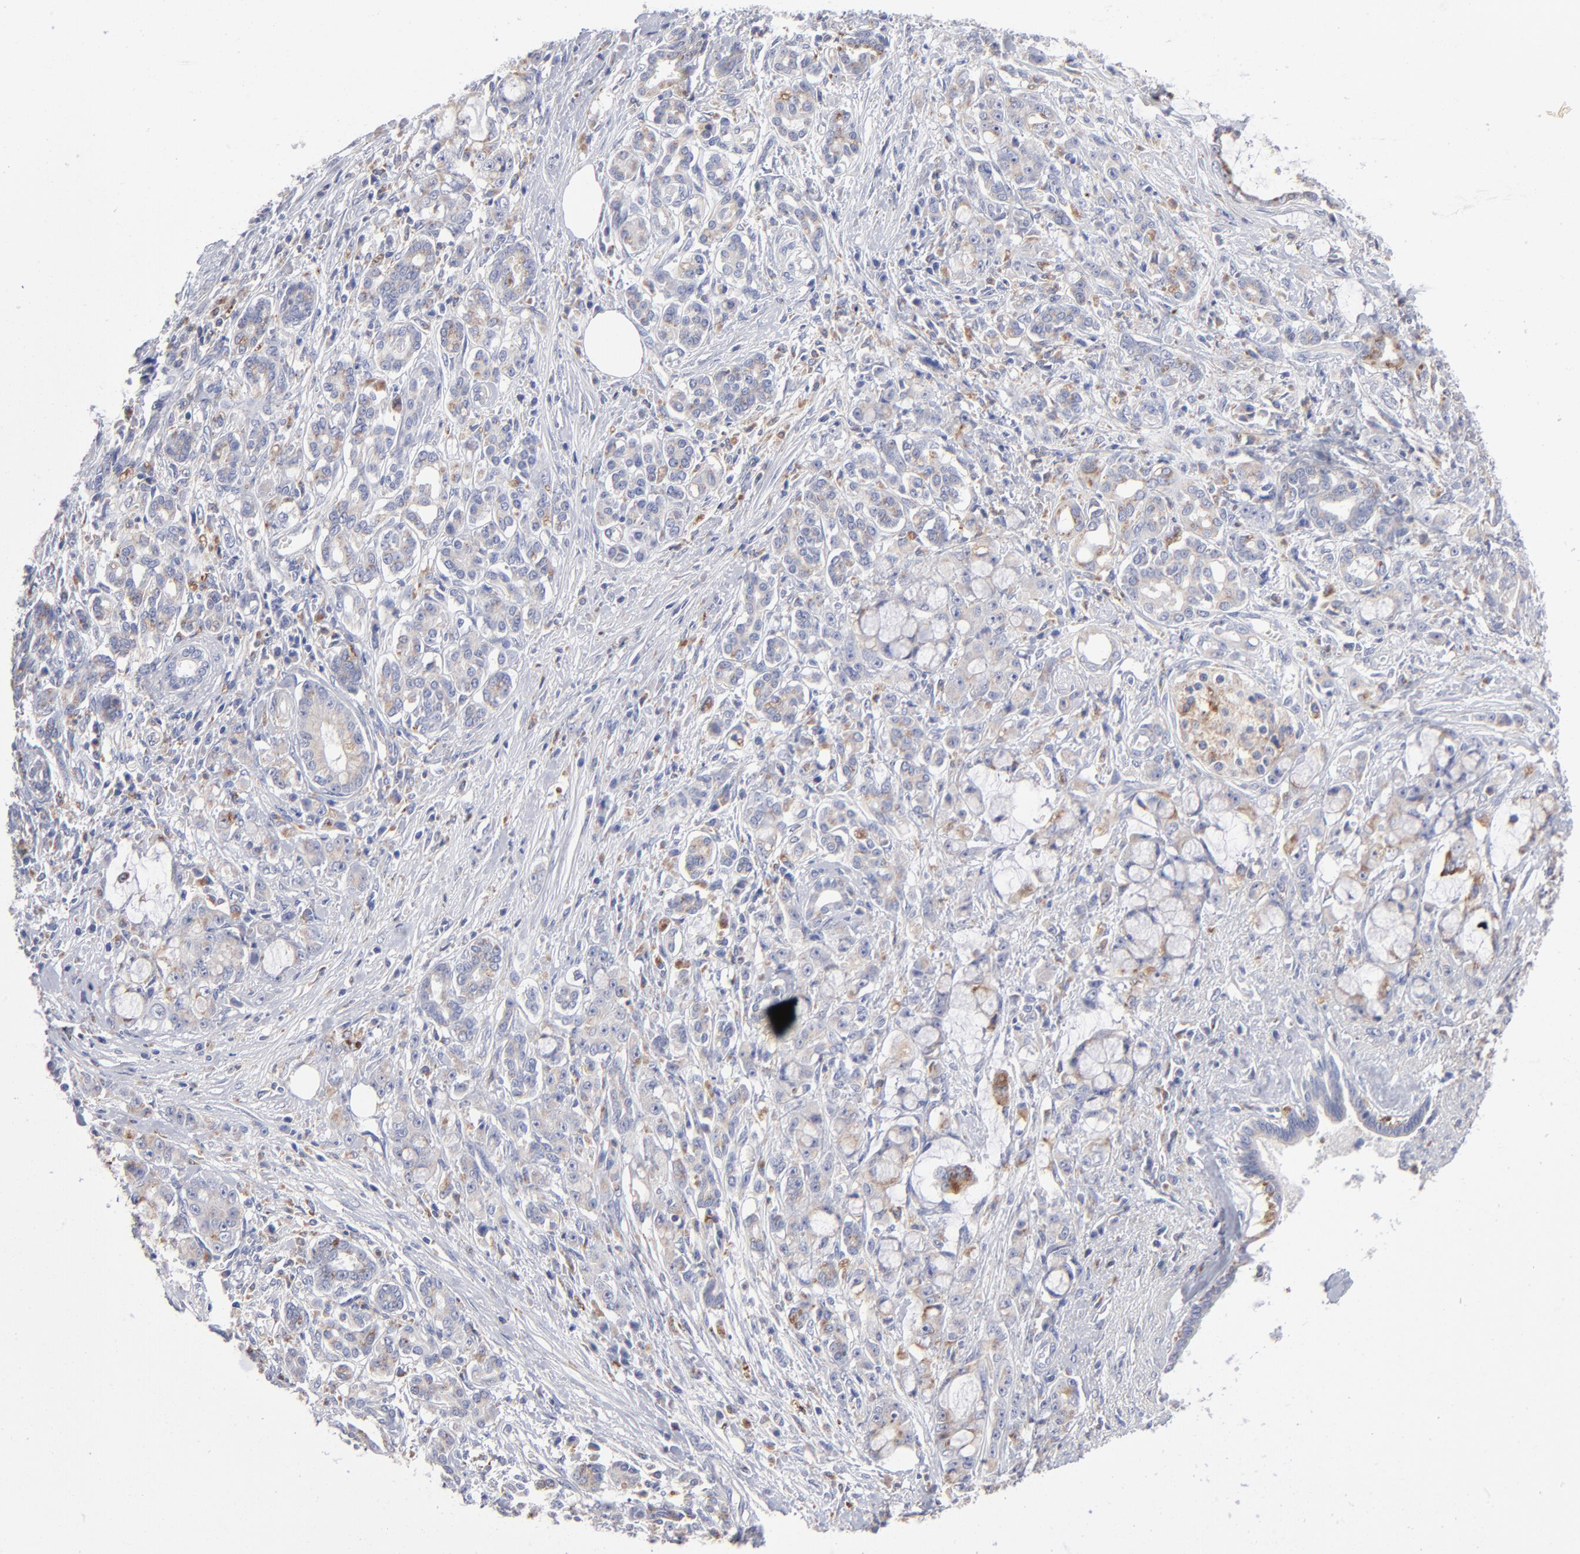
{"staining": {"intensity": "weak", "quantity": ">75%", "location": "cytoplasmic/membranous"}, "tissue": "pancreatic cancer", "cell_type": "Tumor cells", "image_type": "cancer", "snomed": [{"axis": "morphology", "description": "Adenocarcinoma, NOS"}, {"axis": "topography", "description": "Pancreas"}], "caption": "A low amount of weak cytoplasmic/membranous staining is seen in approximately >75% of tumor cells in pancreatic adenocarcinoma tissue.", "gene": "RRAGB", "patient": {"sex": "female", "age": 73}}